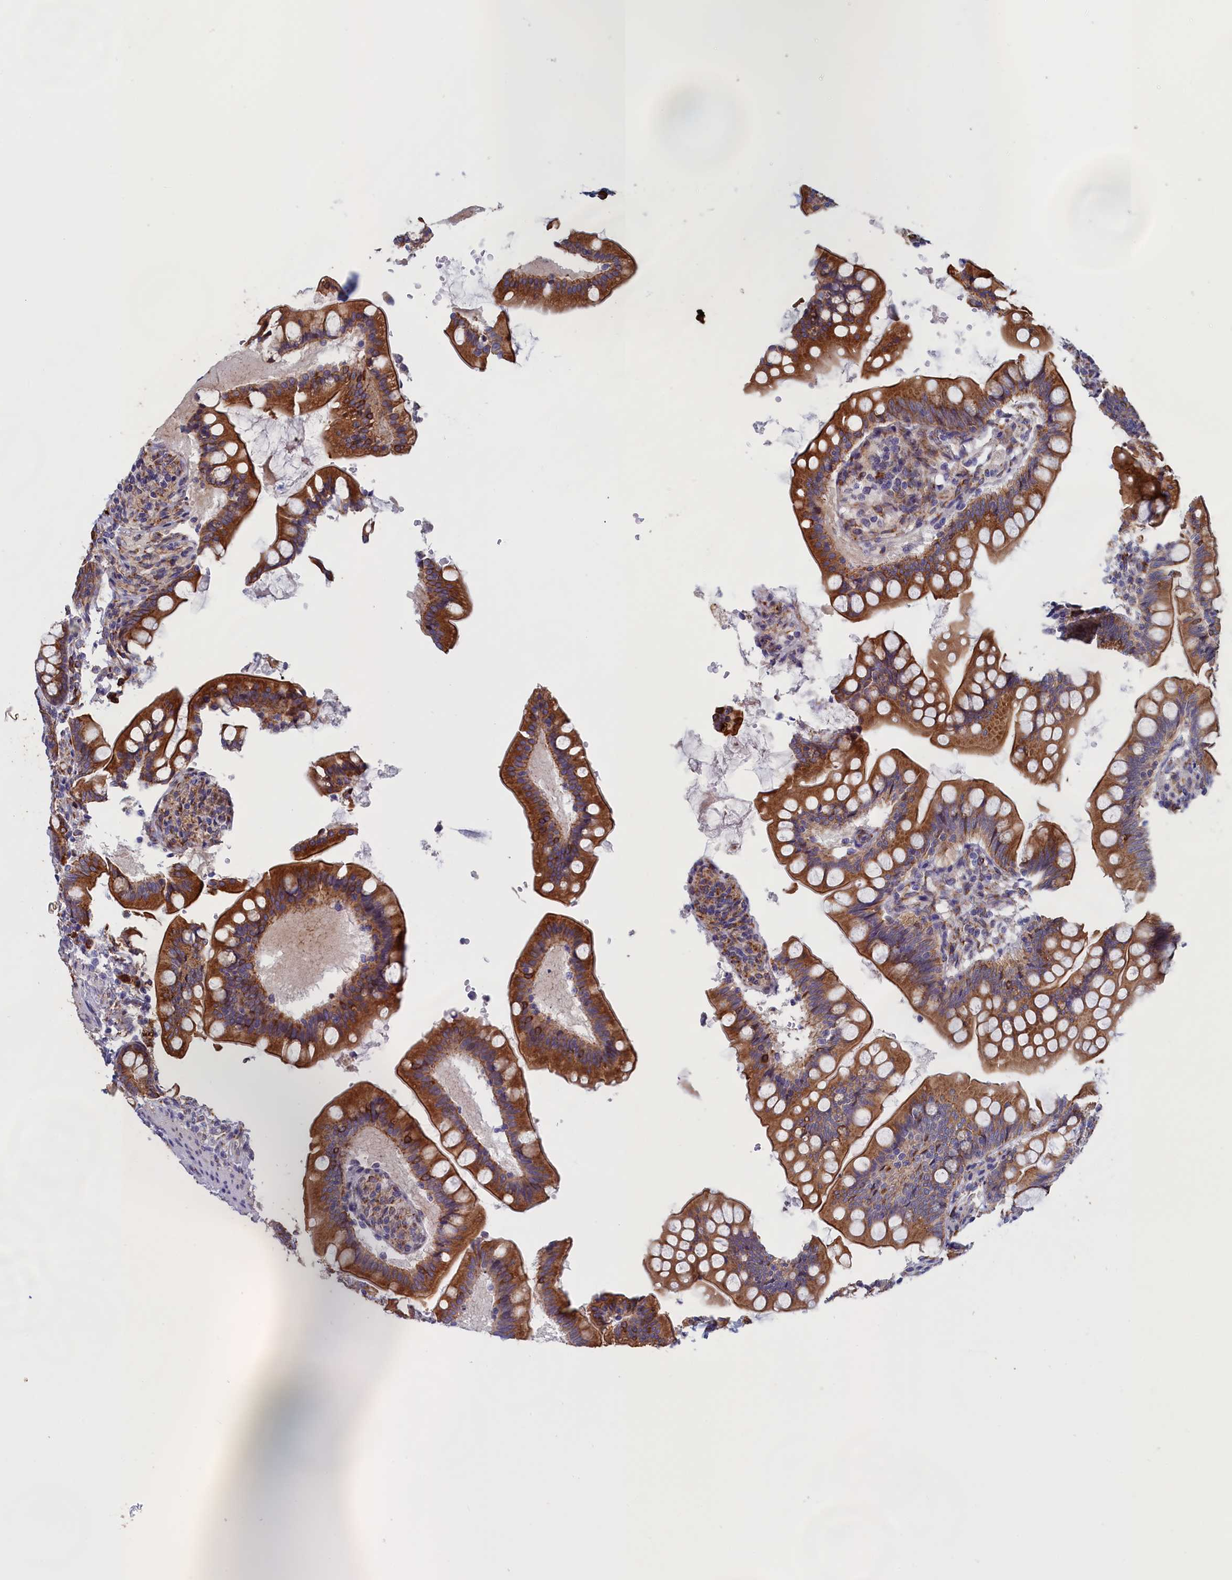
{"staining": {"intensity": "moderate", "quantity": ">75%", "location": "cytoplasmic/membranous"}, "tissue": "small intestine", "cell_type": "Glandular cells", "image_type": "normal", "snomed": [{"axis": "morphology", "description": "Normal tissue, NOS"}, {"axis": "topography", "description": "Small intestine"}], "caption": "IHC (DAB) staining of normal small intestine exhibits moderate cytoplasmic/membranous protein staining in about >75% of glandular cells.", "gene": "CCDC68", "patient": {"sex": "male", "age": 7}}